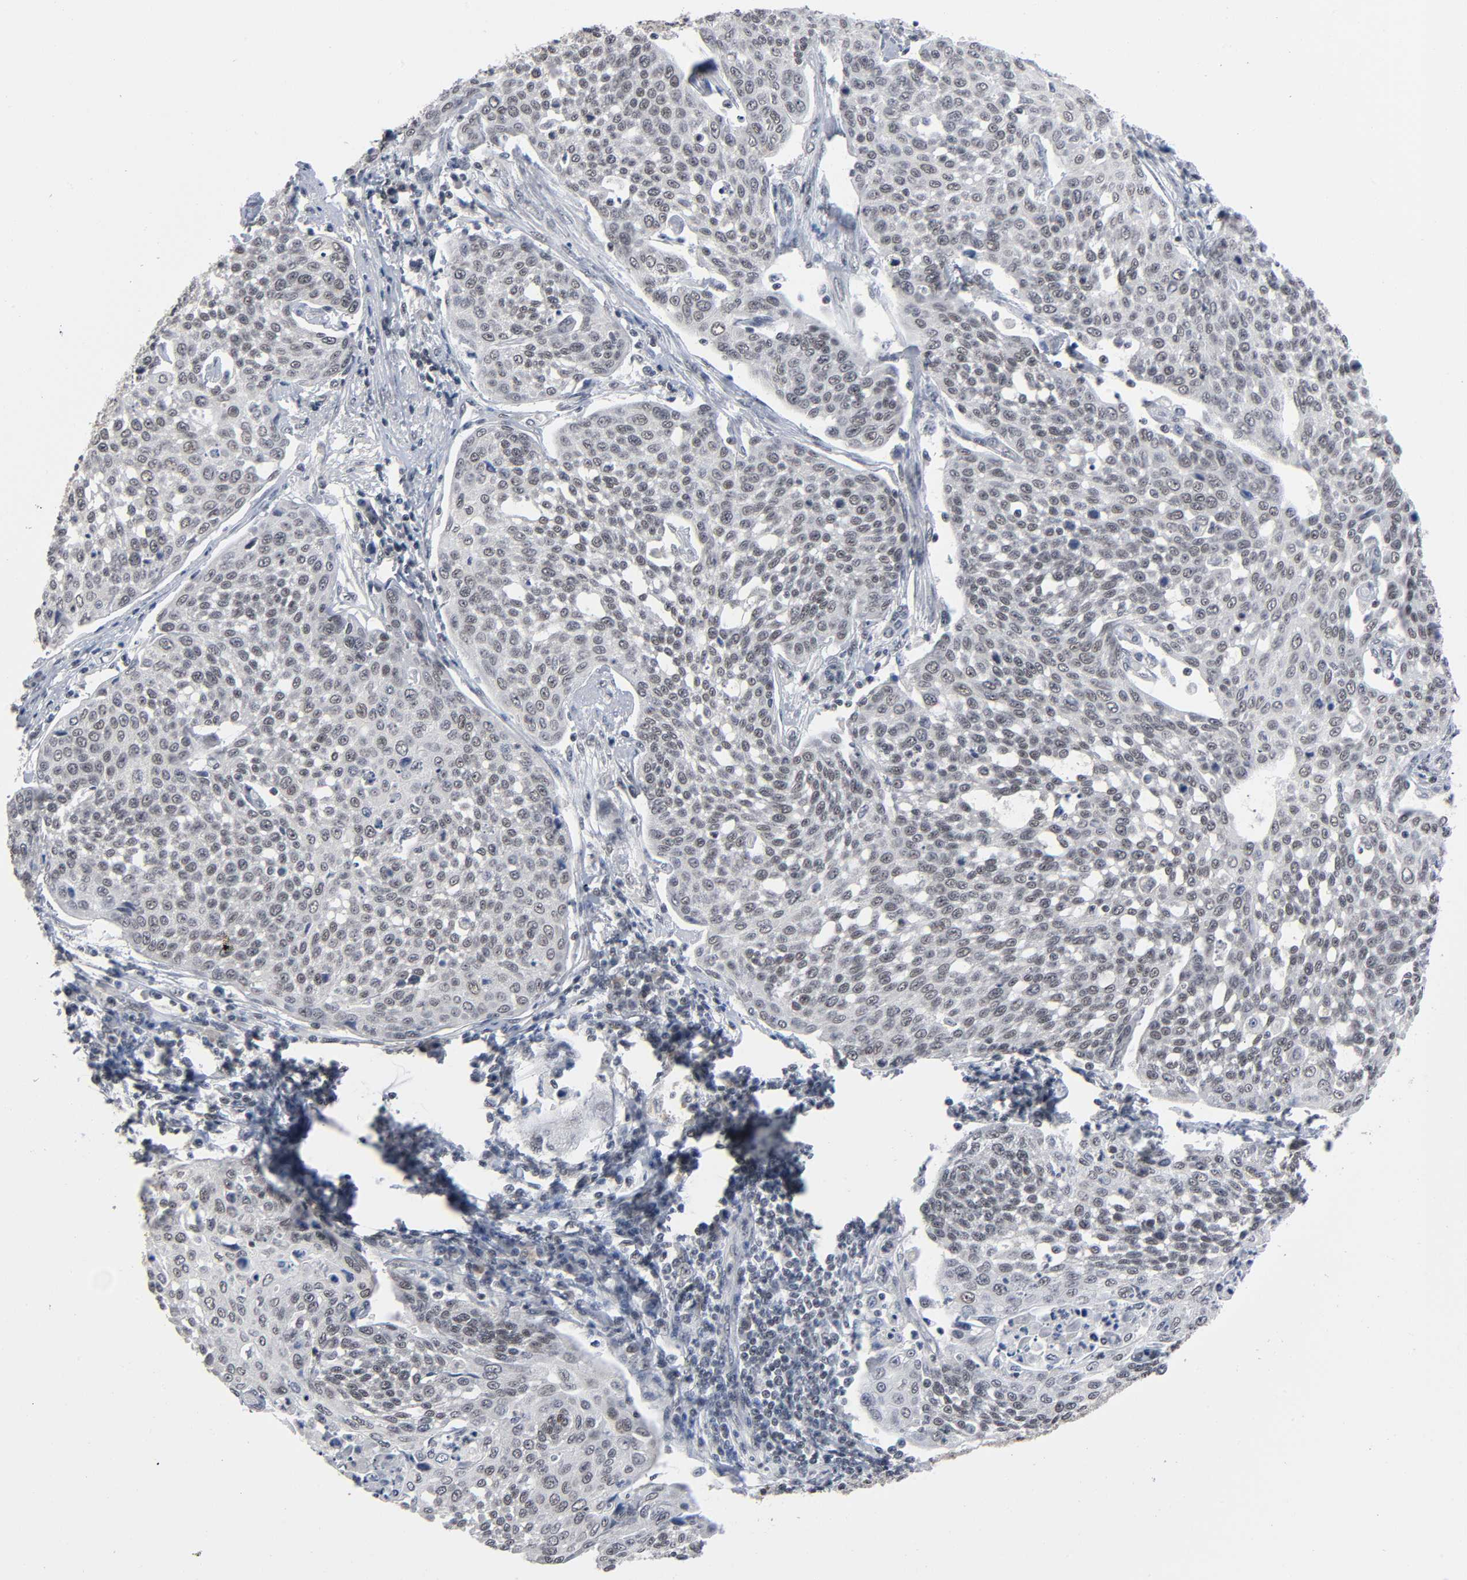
{"staining": {"intensity": "weak", "quantity": "25%-75%", "location": "cytoplasmic/membranous,nuclear"}, "tissue": "cervical cancer", "cell_type": "Tumor cells", "image_type": "cancer", "snomed": [{"axis": "morphology", "description": "Squamous cell carcinoma, NOS"}, {"axis": "topography", "description": "Cervix"}], "caption": "There is low levels of weak cytoplasmic/membranous and nuclear staining in tumor cells of cervical cancer (squamous cell carcinoma), as demonstrated by immunohistochemical staining (brown color).", "gene": "ZNF384", "patient": {"sex": "female", "age": 34}}